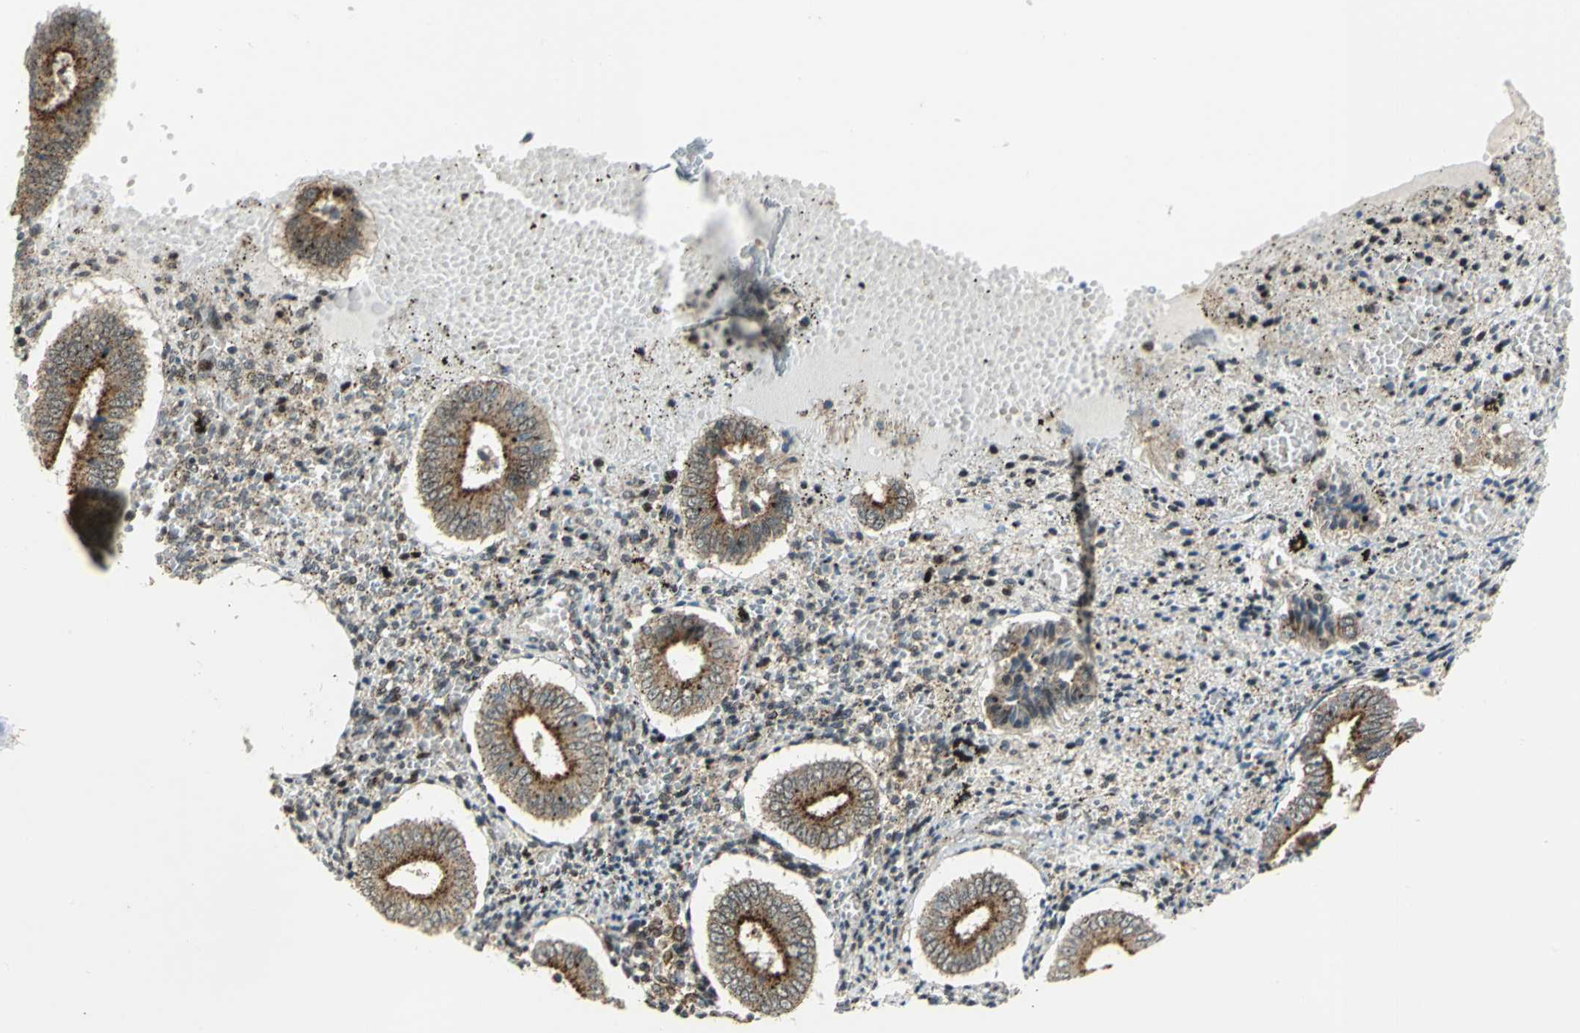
{"staining": {"intensity": "moderate", "quantity": "25%-75%", "location": "cytoplasmic/membranous,nuclear"}, "tissue": "endometrium", "cell_type": "Cells in endometrial stroma", "image_type": "normal", "snomed": [{"axis": "morphology", "description": "Normal tissue, NOS"}, {"axis": "topography", "description": "Endometrium"}], "caption": "IHC (DAB) staining of unremarkable endometrium exhibits moderate cytoplasmic/membranous,nuclear protein expression in approximately 25%-75% of cells in endometrial stroma.", "gene": "ATP6V1A", "patient": {"sex": "female", "age": 42}}